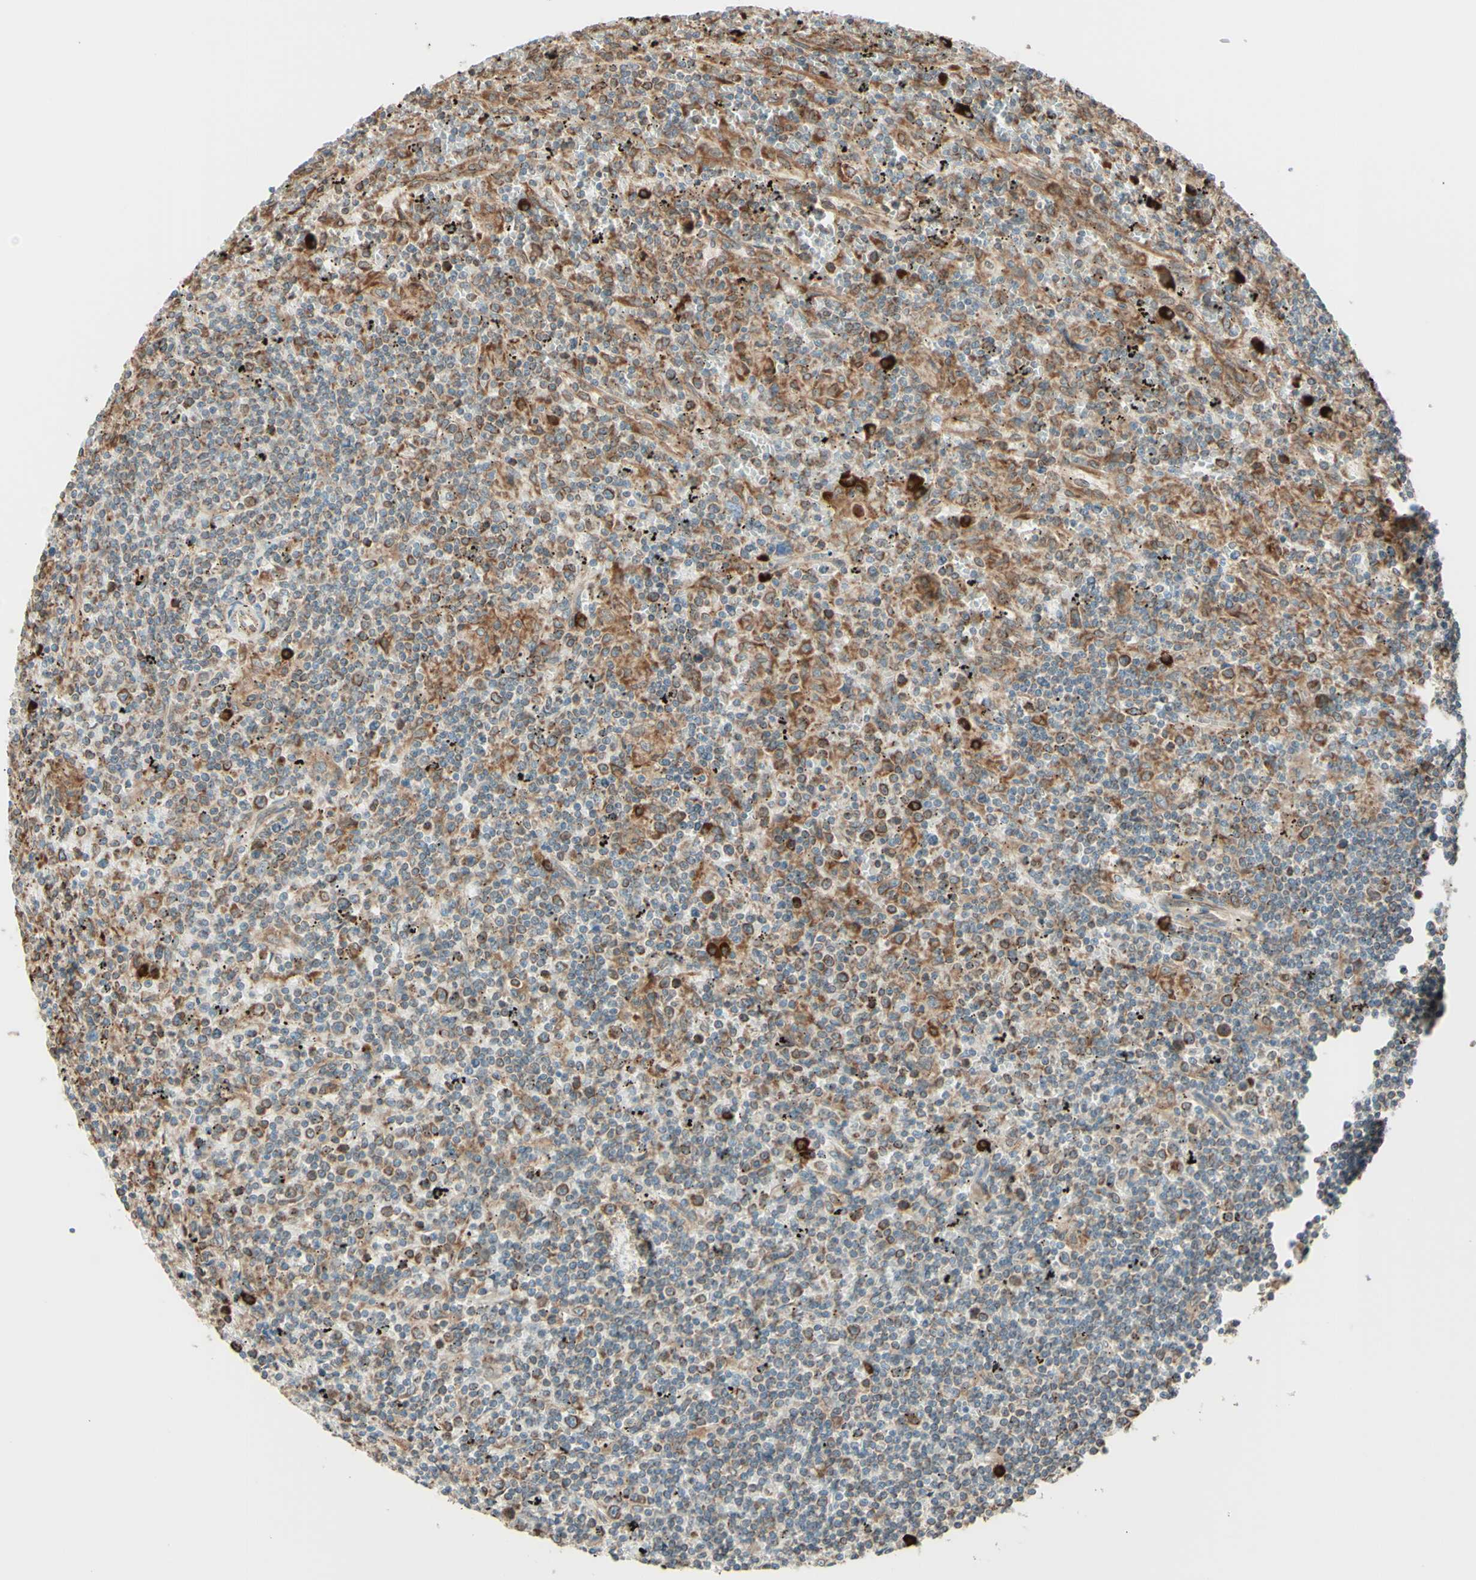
{"staining": {"intensity": "weak", "quantity": "25%-75%", "location": "cytoplasmic/membranous"}, "tissue": "lymphoma", "cell_type": "Tumor cells", "image_type": "cancer", "snomed": [{"axis": "morphology", "description": "Malignant lymphoma, non-Hodgkin's type, Low grade"}, {"axis": "topography", "description": "Spleen"}], "caption": "Immunohistochemical staining of human malignant lymphoma, non-Hodgkin's type (low-grade) shows low levels of weak cytoplasmic/membranous protein staining in approximately 25%-75% of tumor cells. The staining is performed using DAB (3,3'-diaminobenzidine) brown chromogen to label protein expression. The nuclei are counter-stained blue using hematoxylin.", "gene": "DNAJB11", "patient": {"sex": "male", "age": 76}}